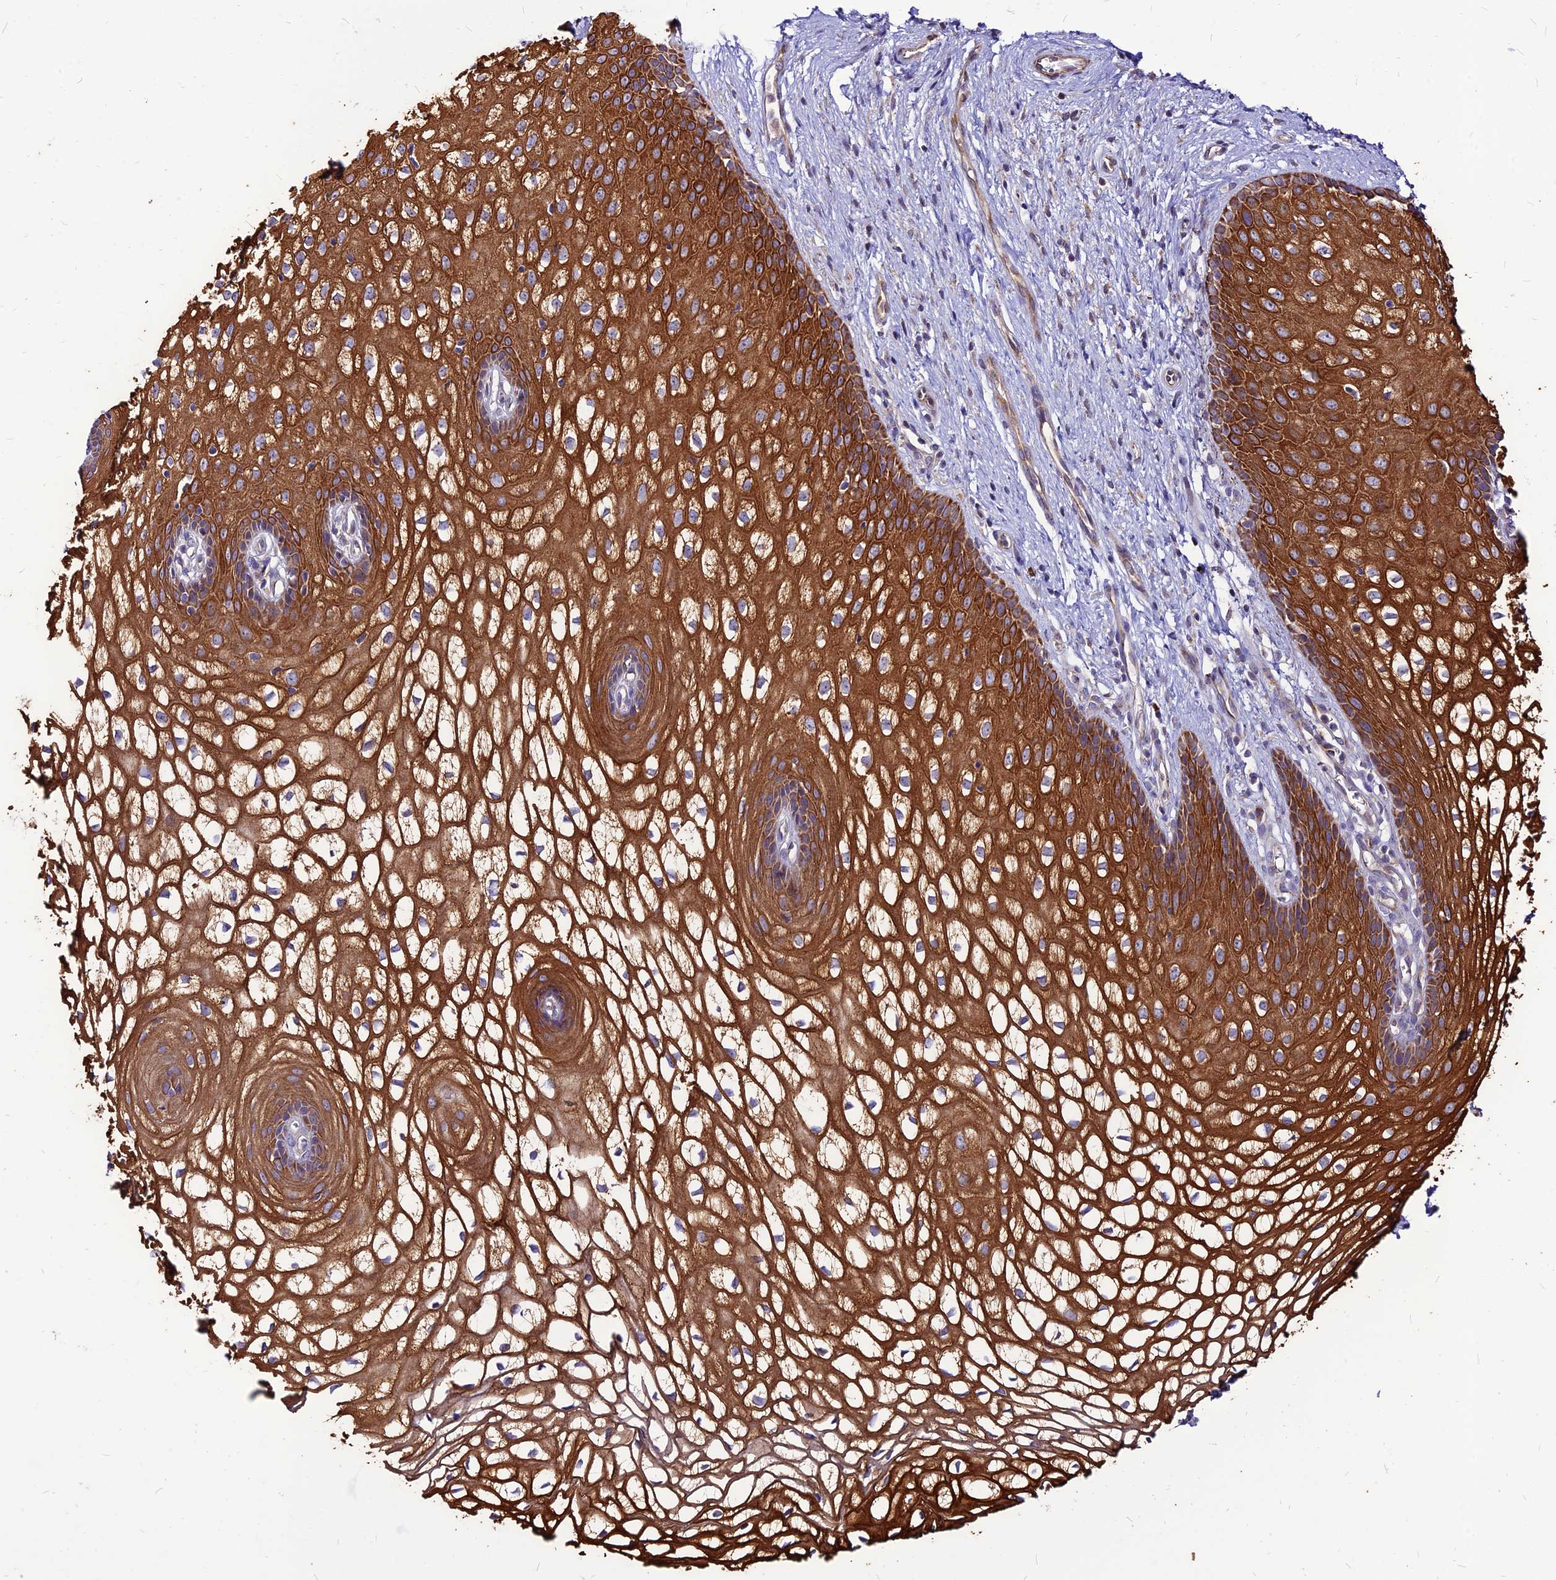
{"staining": {"intensity": "strong", "quantity": ">75%", "location": "cytoplasmic/membranous"}, "tissue": "vagina", "cell_type": "Squamous epithelial cells", "image_type": "normal", "snomed": [{"axis": "morphology", "description": "Normal tissue, NOS"}, {"axis": "topography", "description": "Vagina"}], "caption": "Immunohistochemical staining of unremarkable vagina reveals strong cytoplasmic/membranous protein staining in about >75% of squamous epithelial cells. Nuclei are stained in blue.", "gene": "ECI1", "patient": {"sex": "female", "age": 34}}